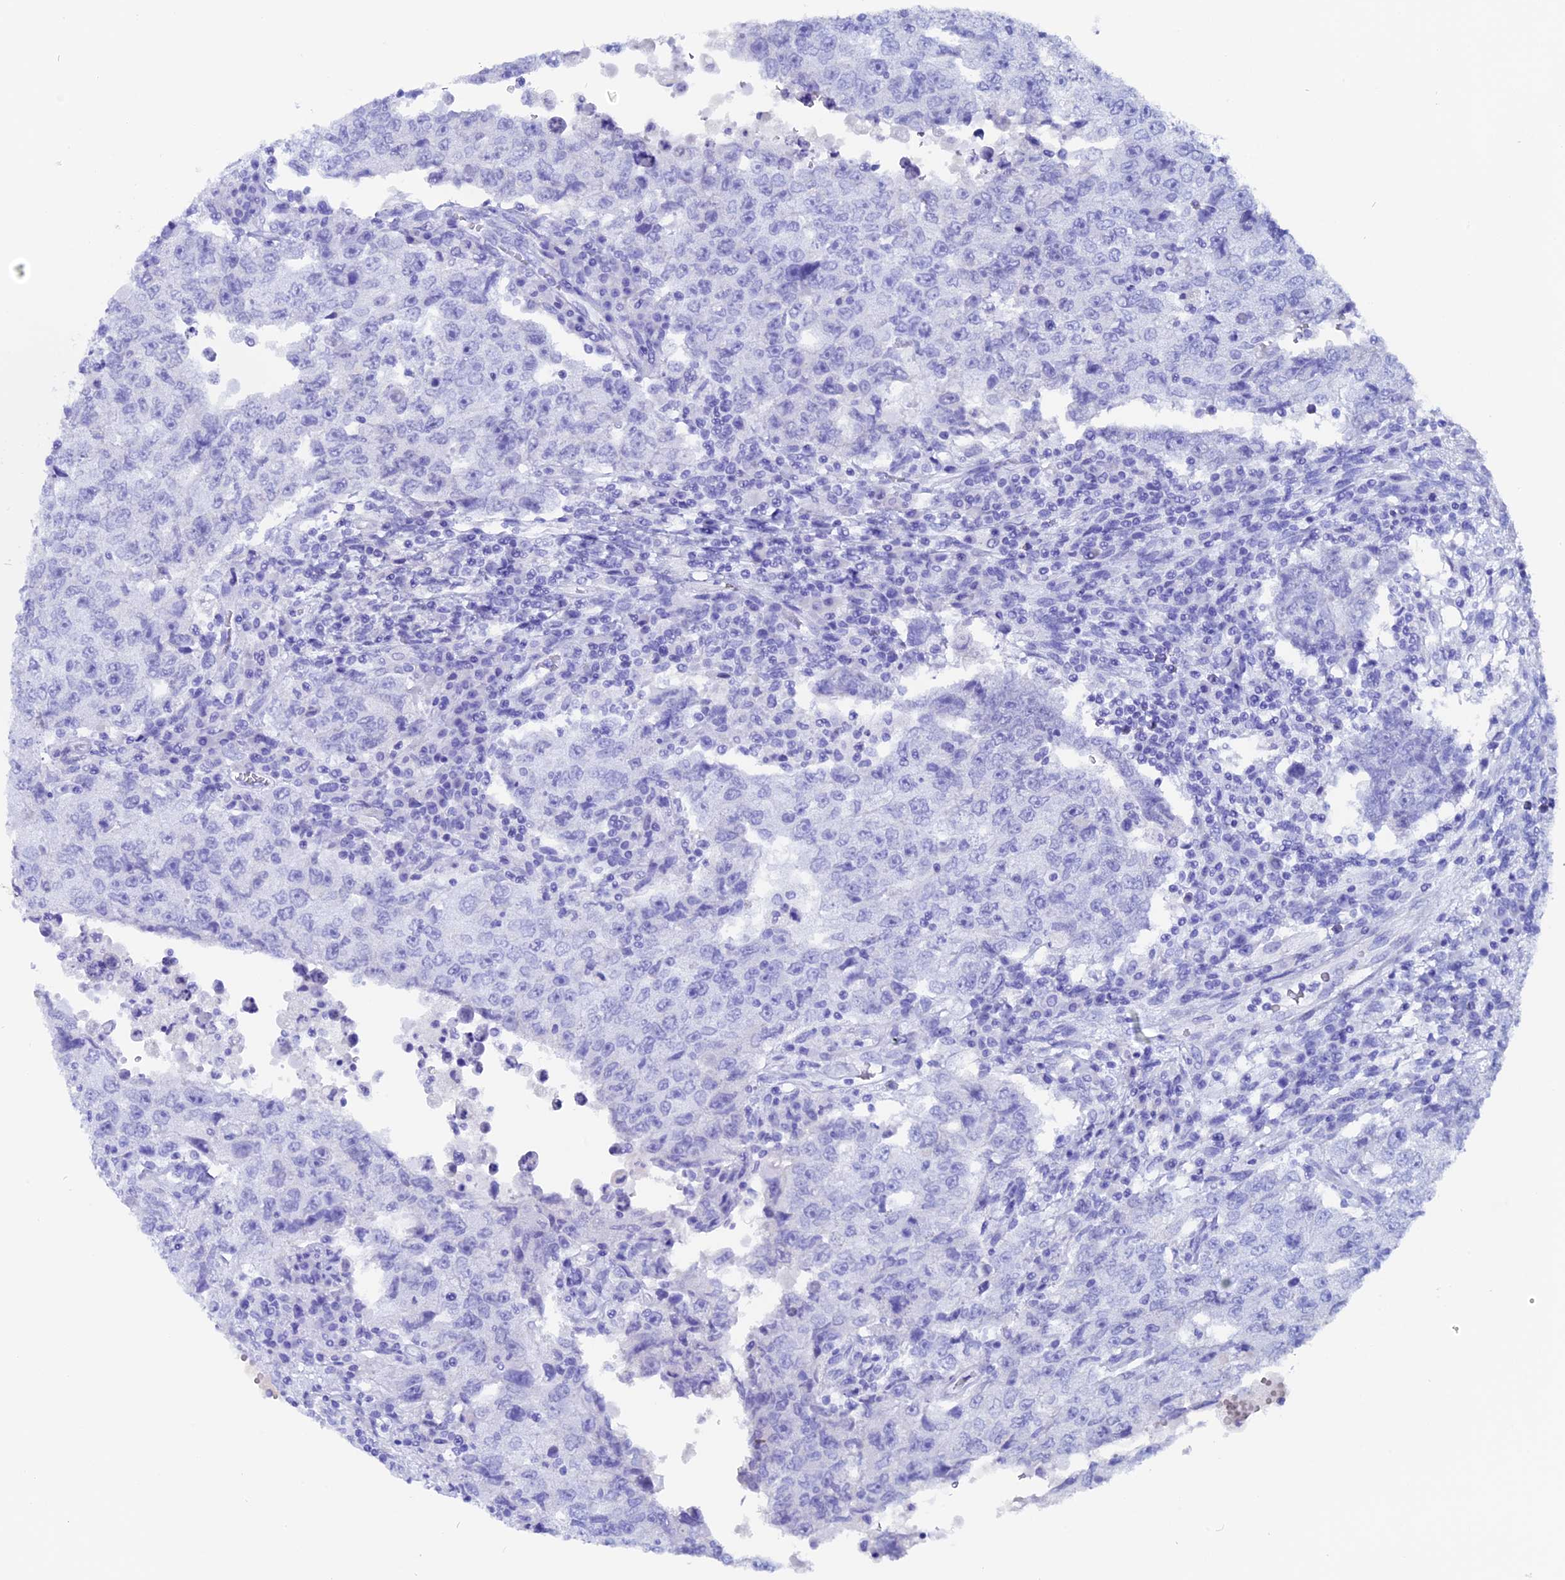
{"staining": {"intensity": "negative", "quantity": "none", "location": "none"}, "tissue": "testis cancer", "cell_type": "Tumor cells", "image_type": "cancer", "snomed": [{"axis": "morphology", "description": "Carcinoma, Embryonal, NOS"}, {"axis": "topography", "description": "Testis"}], "caption": "Testis cancer was stained to show a protein in brown. There is no significant expression in tumor cells. (Immunohistochemistry (ihc), brightfield microscopy, high magnification).", "gene": "ANKRD29", "patient": {"sex": "male", "age": 26}}